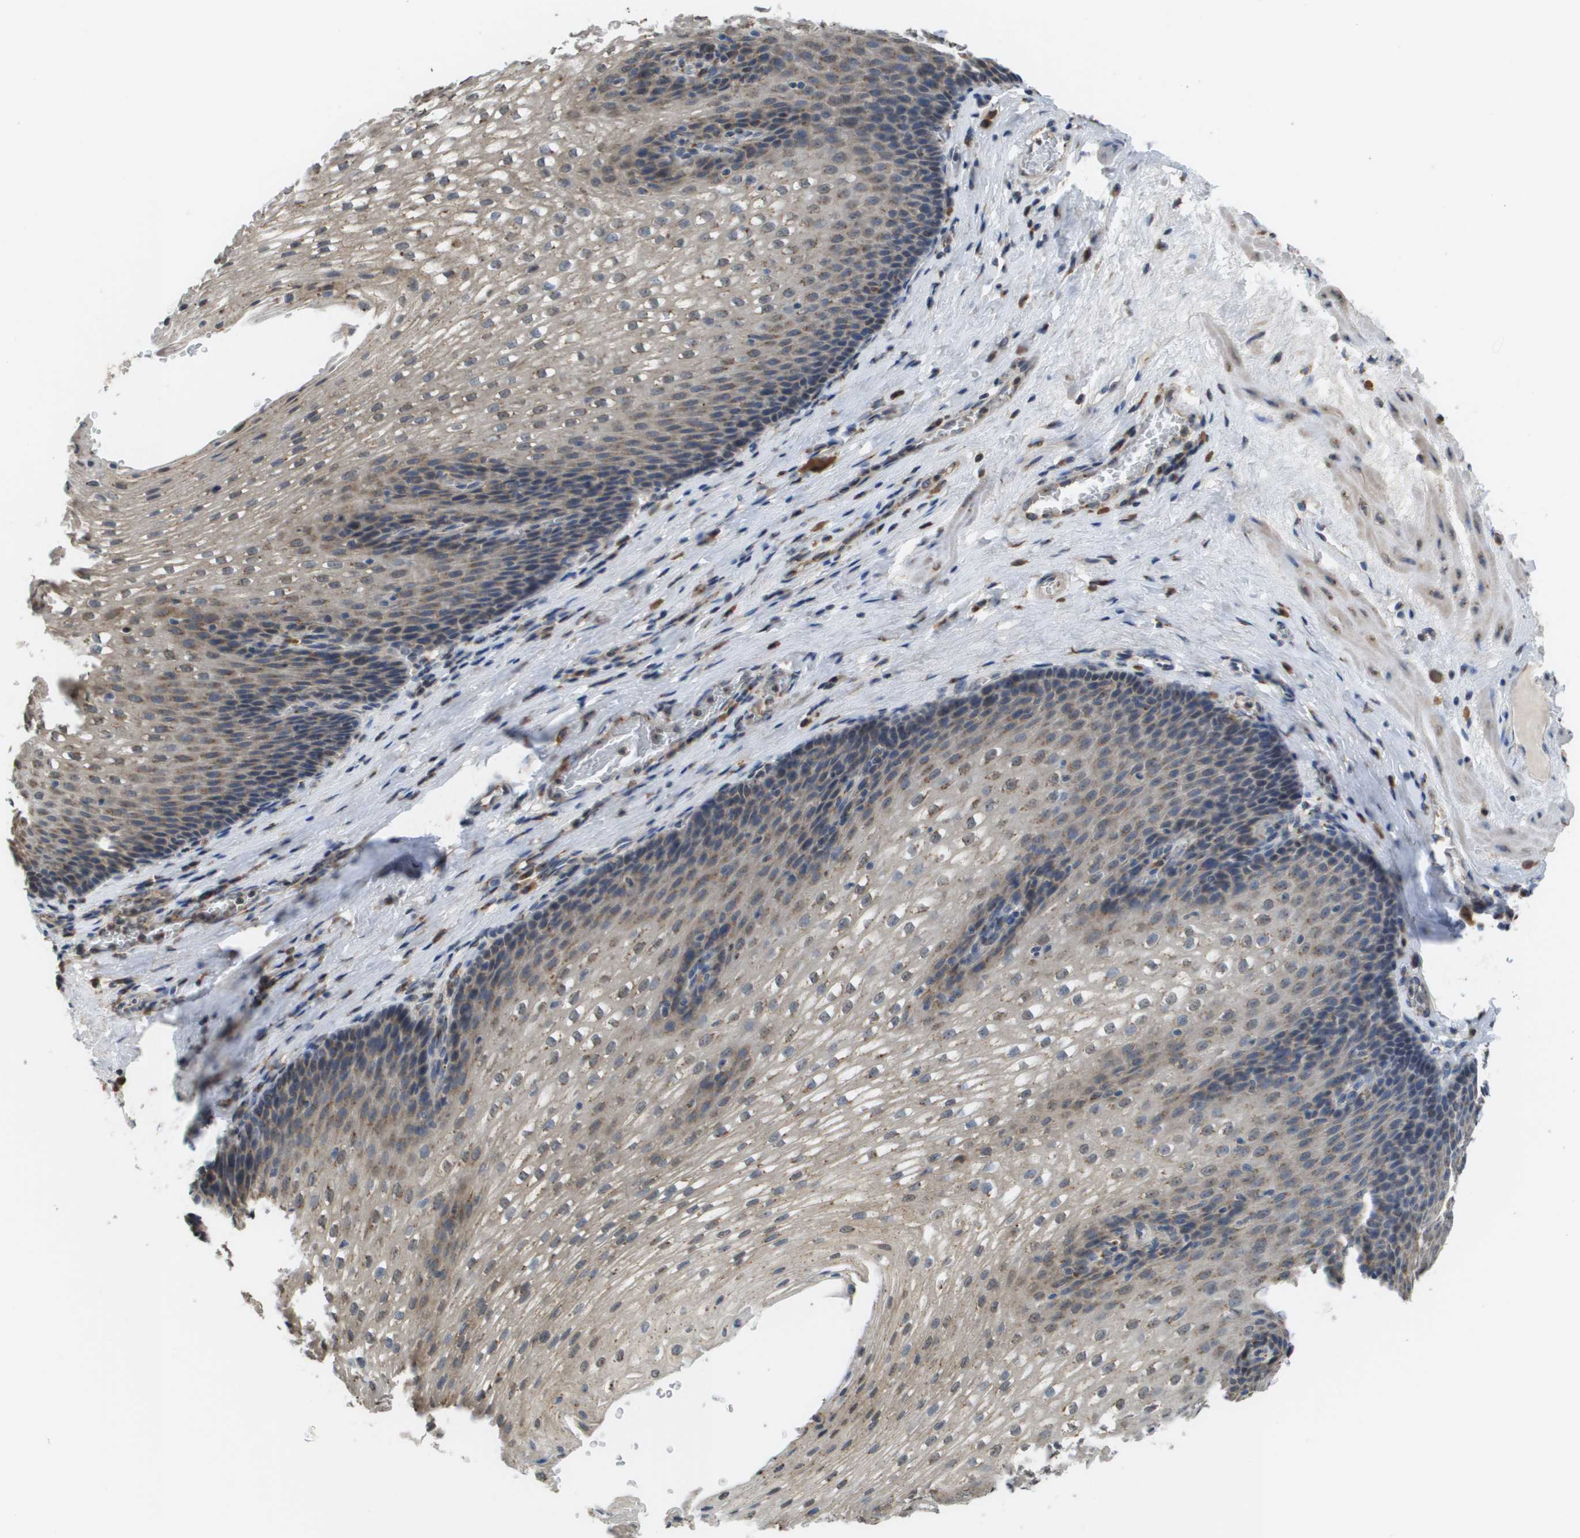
{"staining": {"intensity": "weak", "quantity": "25%-75%", "location": "cytoplasmic/membranous"}, "tissue": "esophagus", "cell_type": "Squamous epithelial cells", "image_type": "normal", "snomed": [{"axis": "morphology", "description": "Normal tissue, NOS"}, {"axis": "topography", "description": "Esophagus"}], "caption": "This micrograph demonstrates immunohistochemistry (IHC) staining of unremarkable human esophagus, with low weak cytoplasmic/membranous positivity in approximately 25%-75% of squamous epithelial cells.", "gene": "PCK1", "patient": {"sex": "male", "age": 48}}